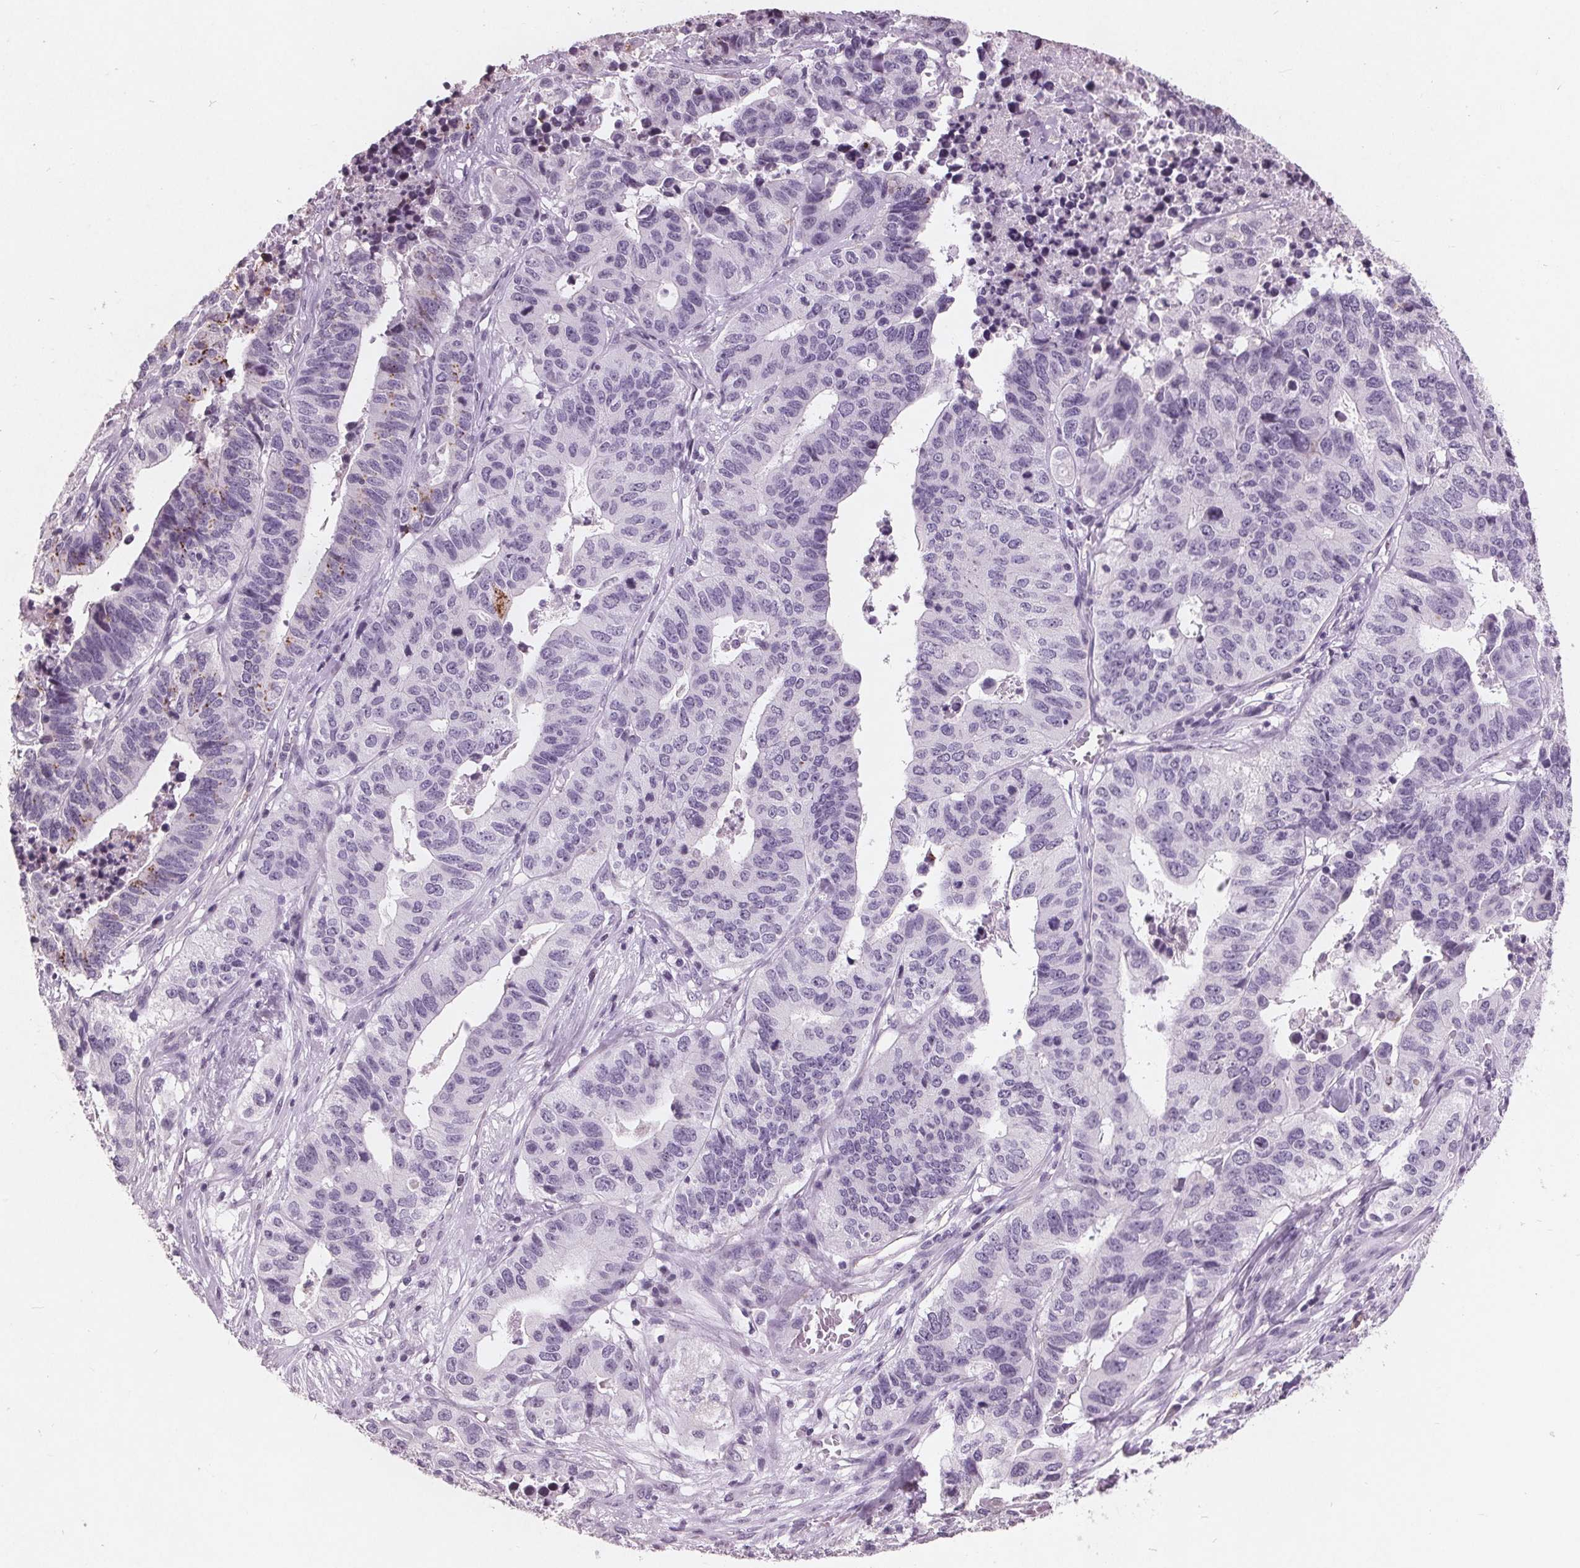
{"staining": {"intensity": "negative", "quantity": "none", "location": "none"}, "tissue": "stomach cancer", "cell_type": "Tumor cells", "image_type": "cancer", "snomed": [{"axis": "morphology", "description": "Adenocarcinoma, NOS"}, {"axis": "topography", "description": "Stomach, upper"}], "caption": "Immunohistochemistry (IHC) image of human stomach adenocarcinoma stained for a protein (brown), which reveals no expression in tumor cells.", "gene": "PTPN14", "patient": {"sex": "female", "age": 67}}